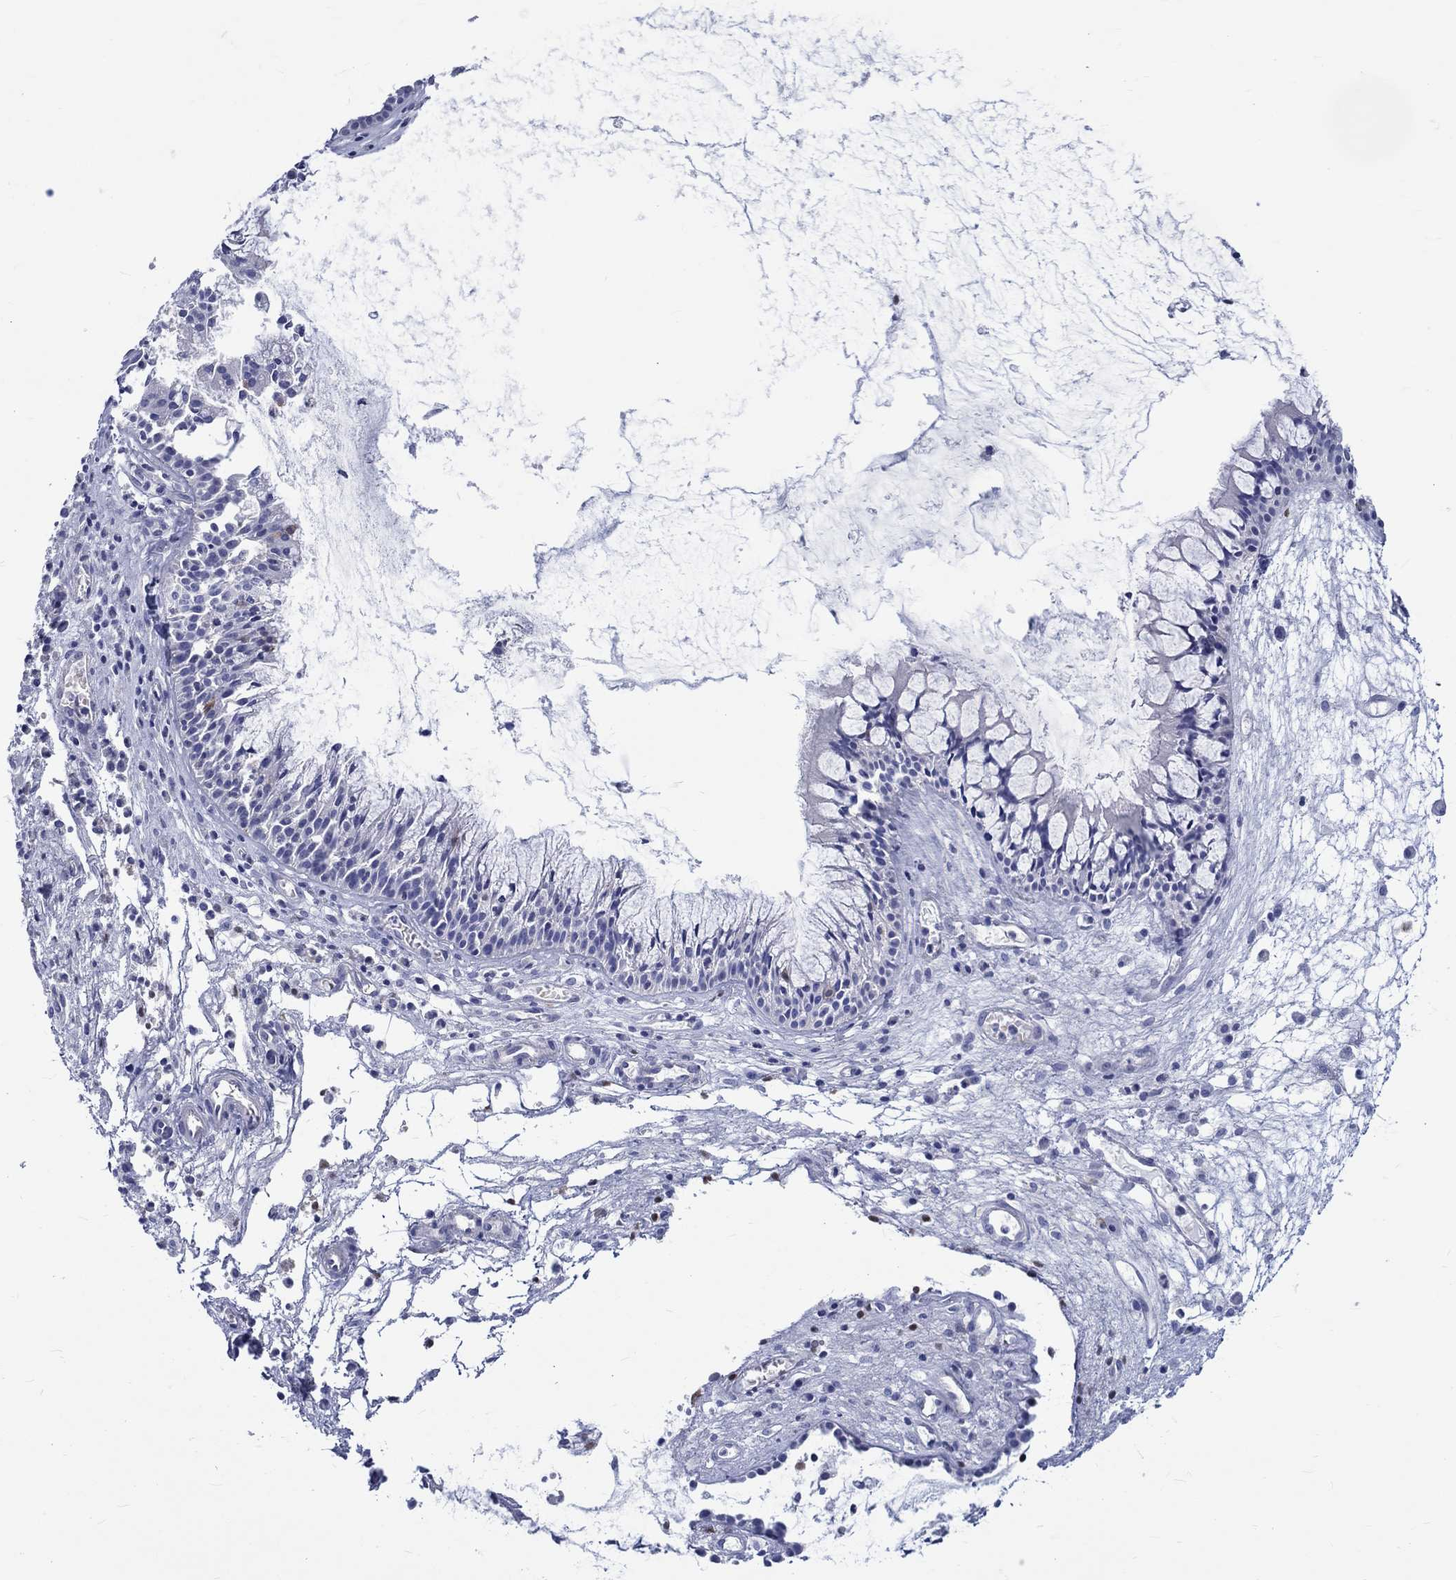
{"staining": {"intensity": "negative", "quantity": "none", "location": "none"}, "tissue": "nasopharynx", "cell_type": "Respiratory epithelial cells", "image_type": "normal", "snomed": [{"axis": "morphology", "description": "Normal tissue, NOS"}, {"axis": "topography", "description": "Nasopharynx"}], "caption": "This is a micrograph of IHC staining of benign nasopharynx, which shows no staining in respiratory epithelial cells. (Brightfield microscopy of DAB immunohistochemistry (IHC) at high magnification).", "gene": "SH2D7", "patient": {"sex": "female", "age": 47}}